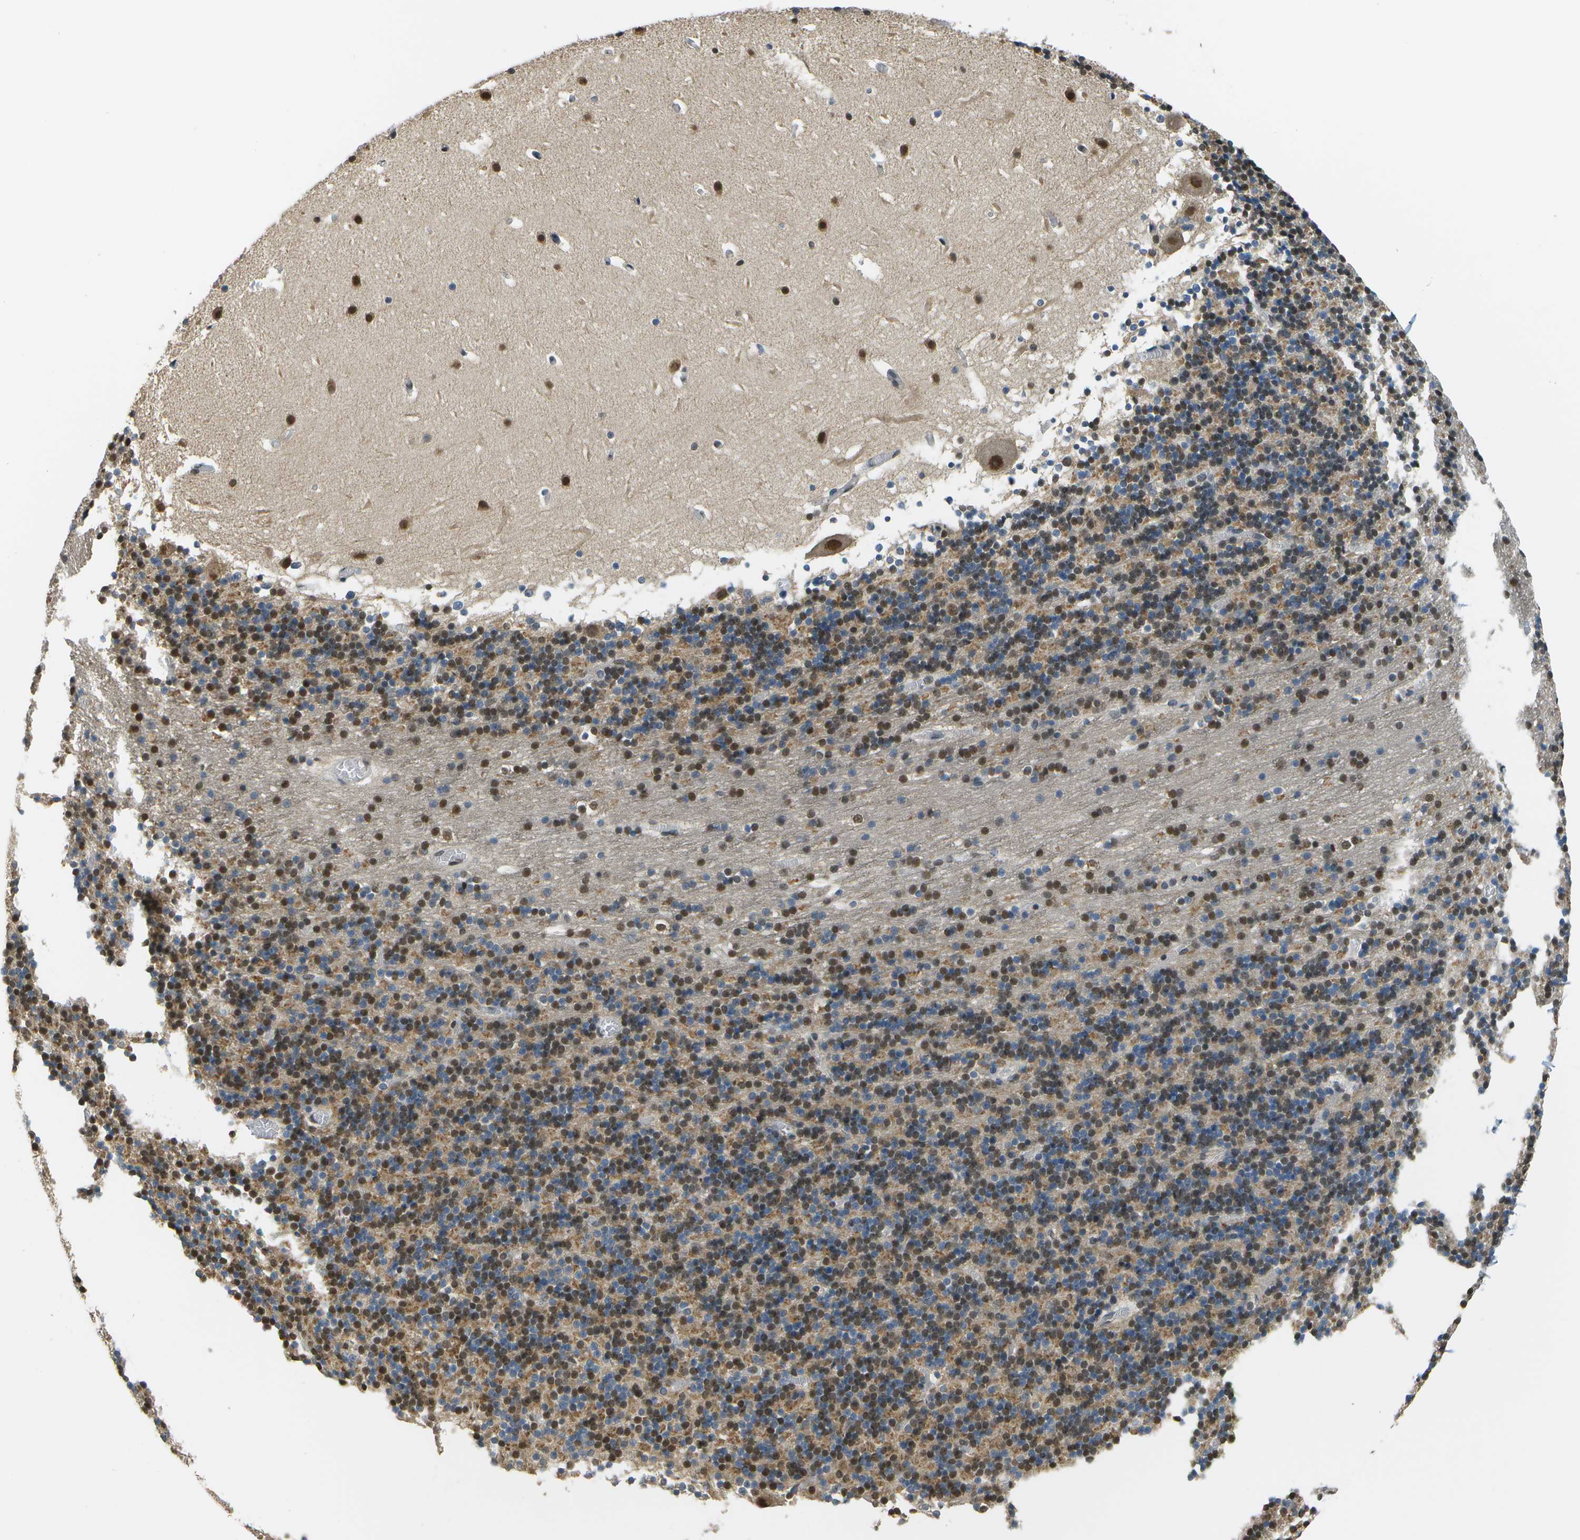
{"staining": {"intensity": "moderate", "quantity": "25%-75%", "location": "cytoplasmic/membranous,nuclear"}, "tissue": "cerebellum", "cell_type": "Cells in granular layer", "image_type": "normal", "snomed": [{"axis": "morphology", "description": "Normal tissue, NOS"}, {"axis": "topography", "description": "Cerebellum"}], "caption": "IHC photomicrograph of benign cerebellum stained for a protein (brown), which shows medium levels of moderate cytoplasmic/membranous,nuclear expression in approximately 25%-75% of cells in granular layer.", "gene": "ABL2", "patient": {"sex": "male", "age": 45}}